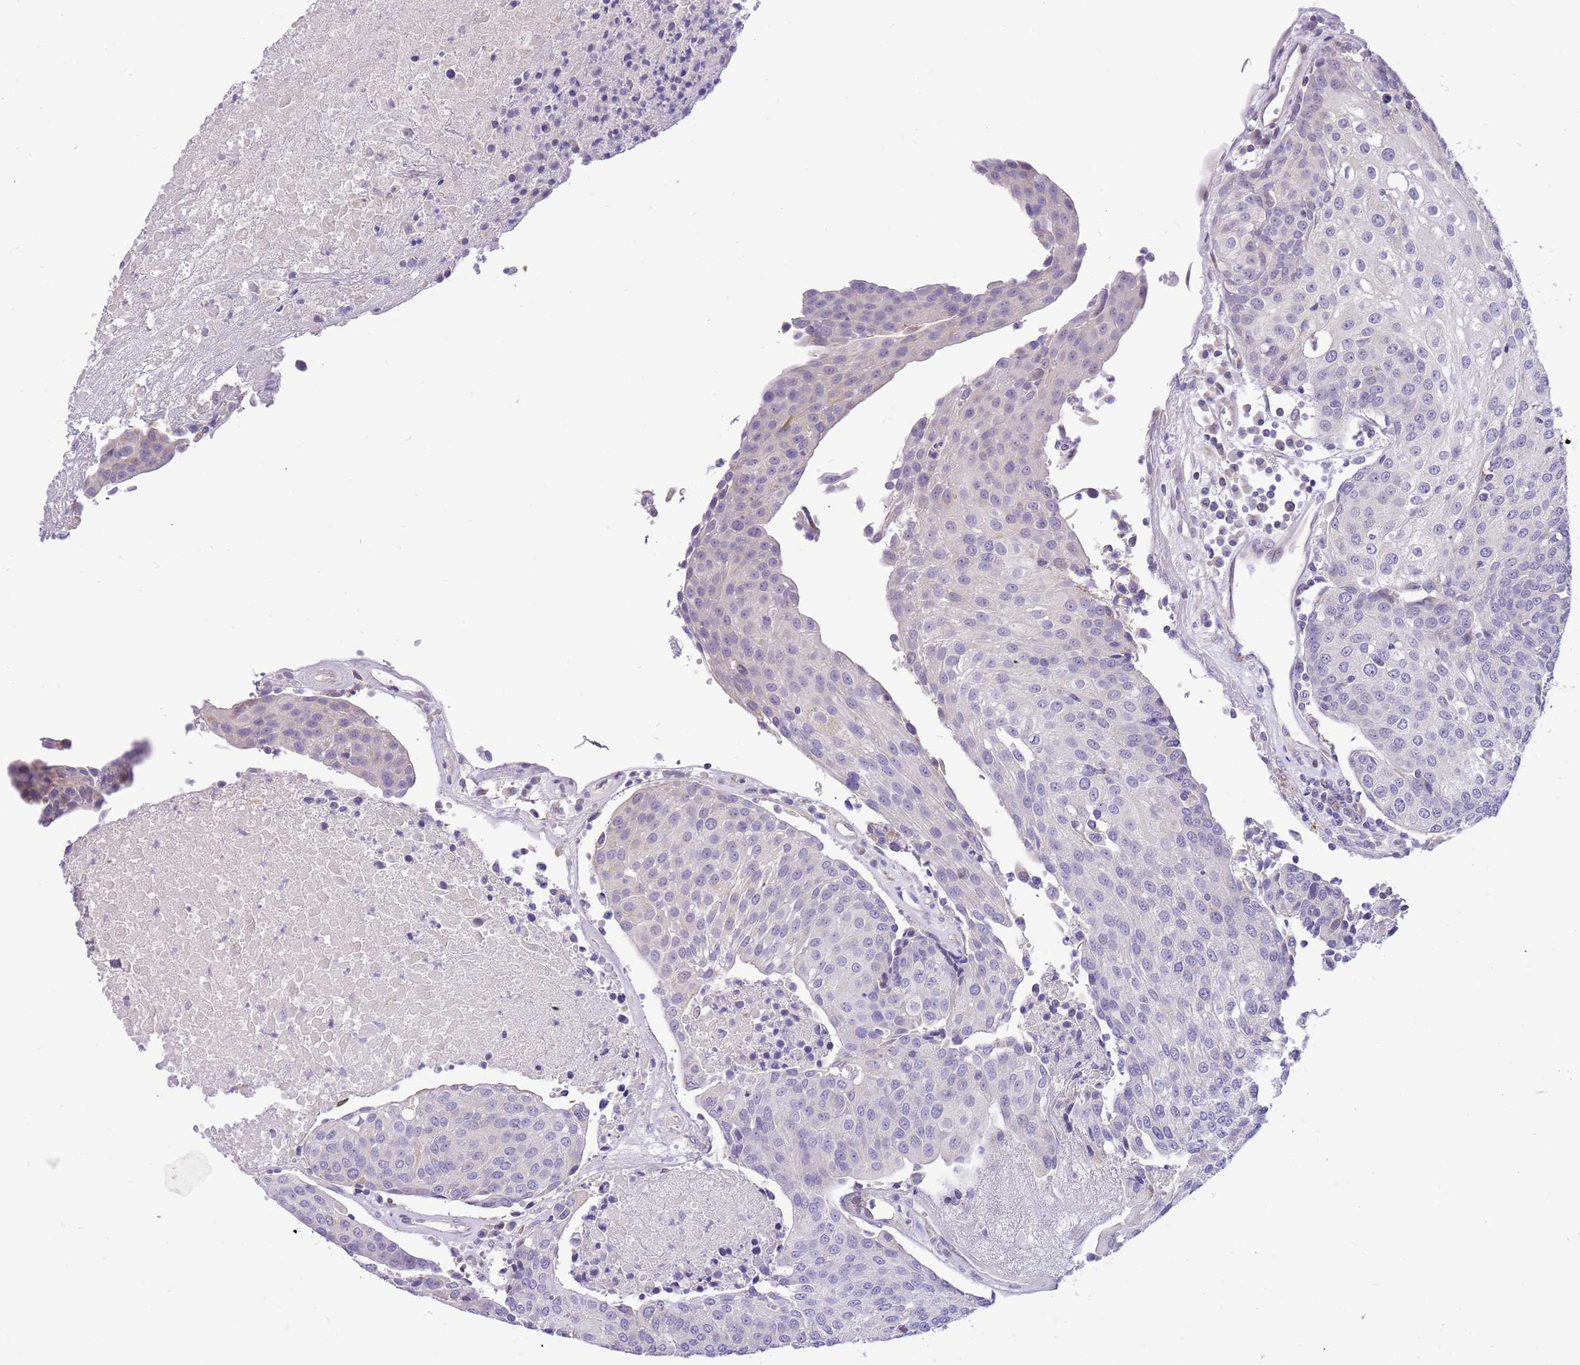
{"staining": {"intensity": "negative", "quantity": "none", "location": "none"}, "tissue": "urothelial cancer", "cell_type": "Tumor cells", "image_type": "cancer", "snomed": [{"axis": "morphology", "description": "Urothelial carcinoma, High grade"}, {"axis": "topography", "description": "Urinary bladder"}], "caption": "Urothelial cancer was stained to show a protein in brown. There is no significant staining in tumor cells.", "gene": "COX17", "patient": {"sex": "female", "age": 85}}